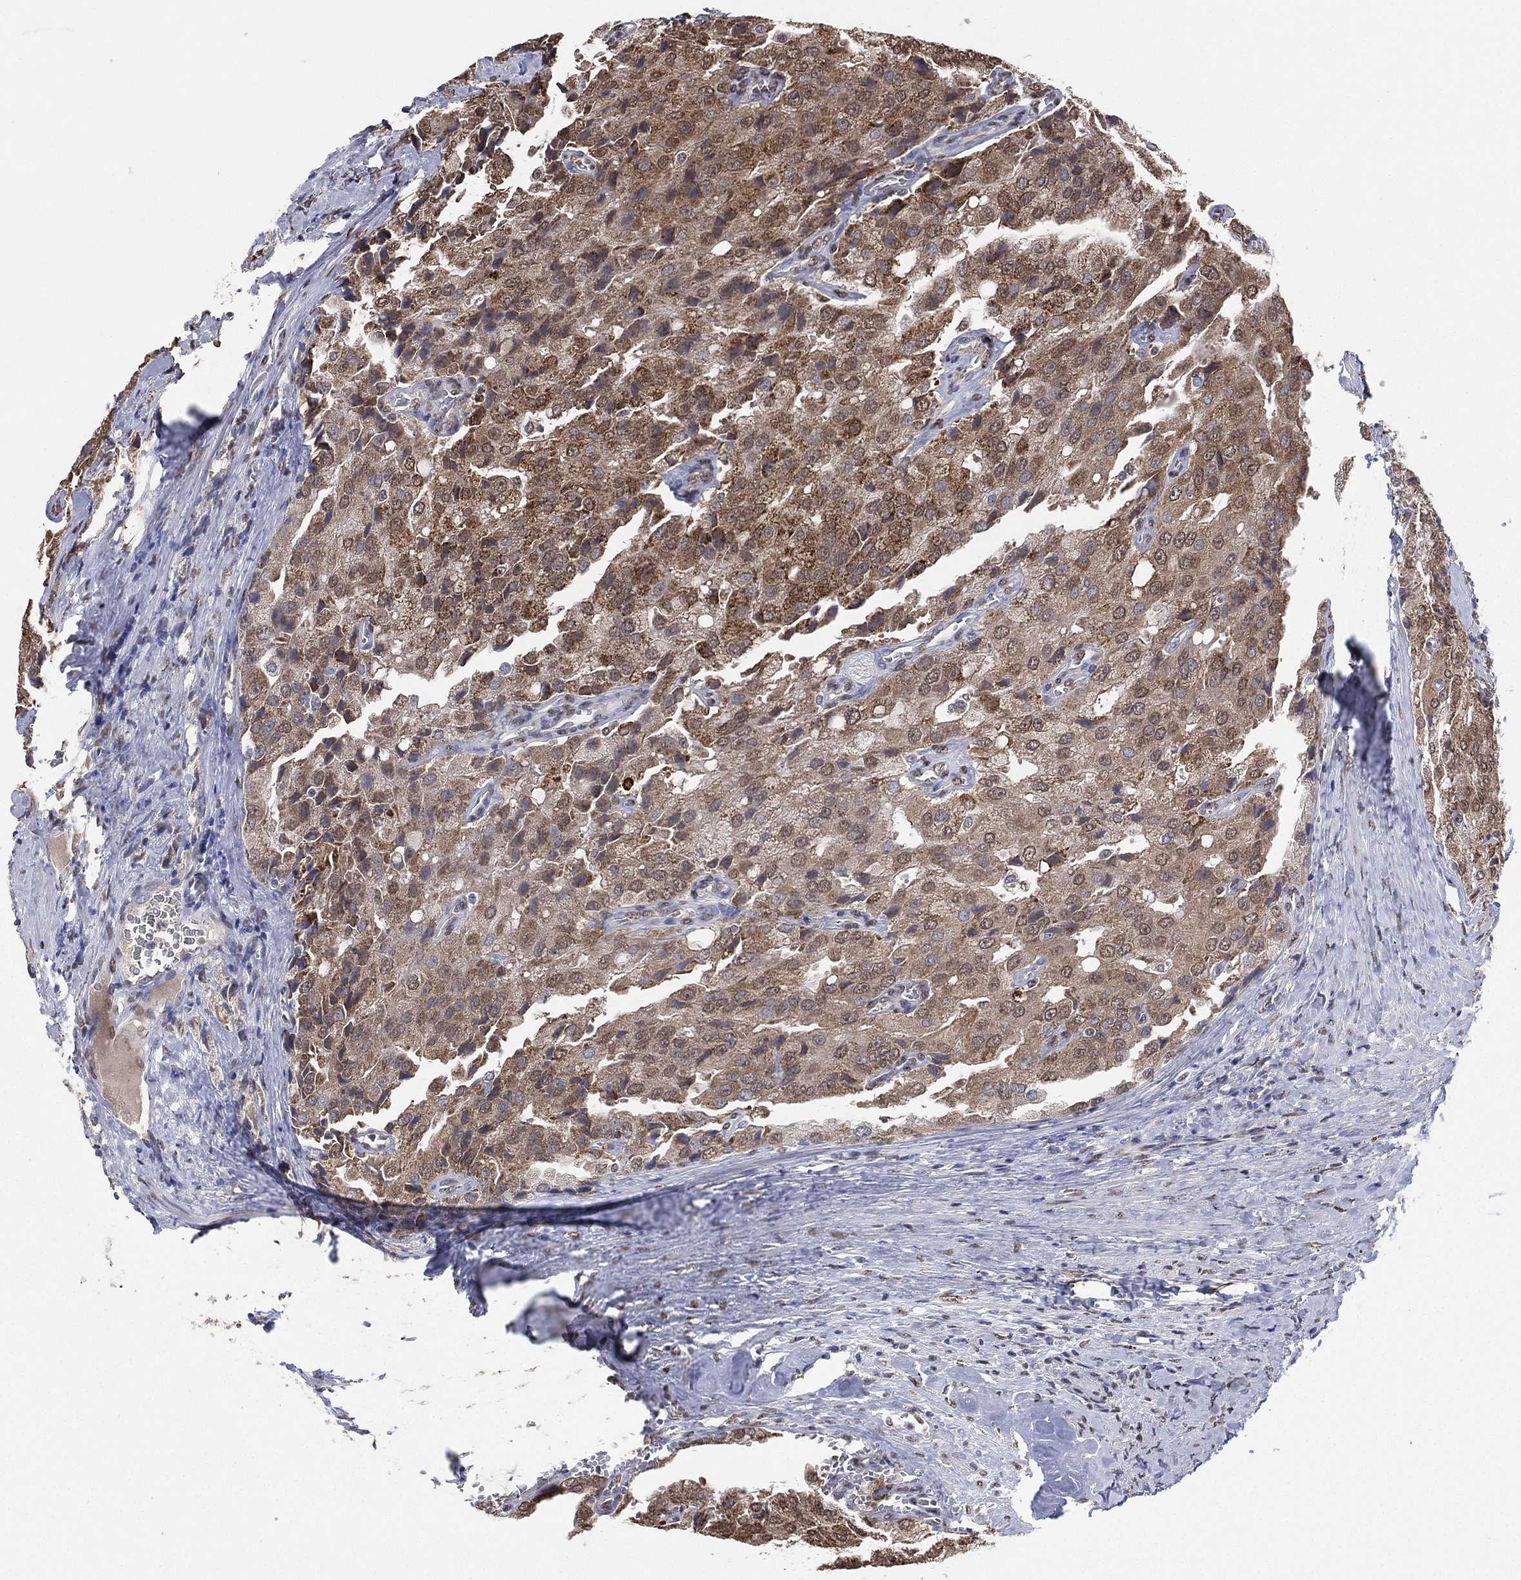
{"staining": {"intensity": "moderate", "quantity": "25%-75%", "location": "cytoplasmic/membranous"}, "tissue": "prostate cancer", "cell_type": "Tumor cells", "image_type": "cancer", "snomed": [{"axis": "morphology", "description": "Adenocarcinoma, NOS"}, {"axis": "topography", "description": "Prostate and seminal vesicle, NOS"}, {"axis": "topography", "description": "Prostate"}], "caption": "Prostate cancer (adenocarcinoma) tissue reveals moderate cytoplasmic/membranous positivity in about 25%-75% of tumor cells, visualized by immunohistochemistry. (Brightfield microscopy of DAB IHC at high magnification).", "gene": "ALDH7A1", "patient": {"sex": "male", "age": 67}}